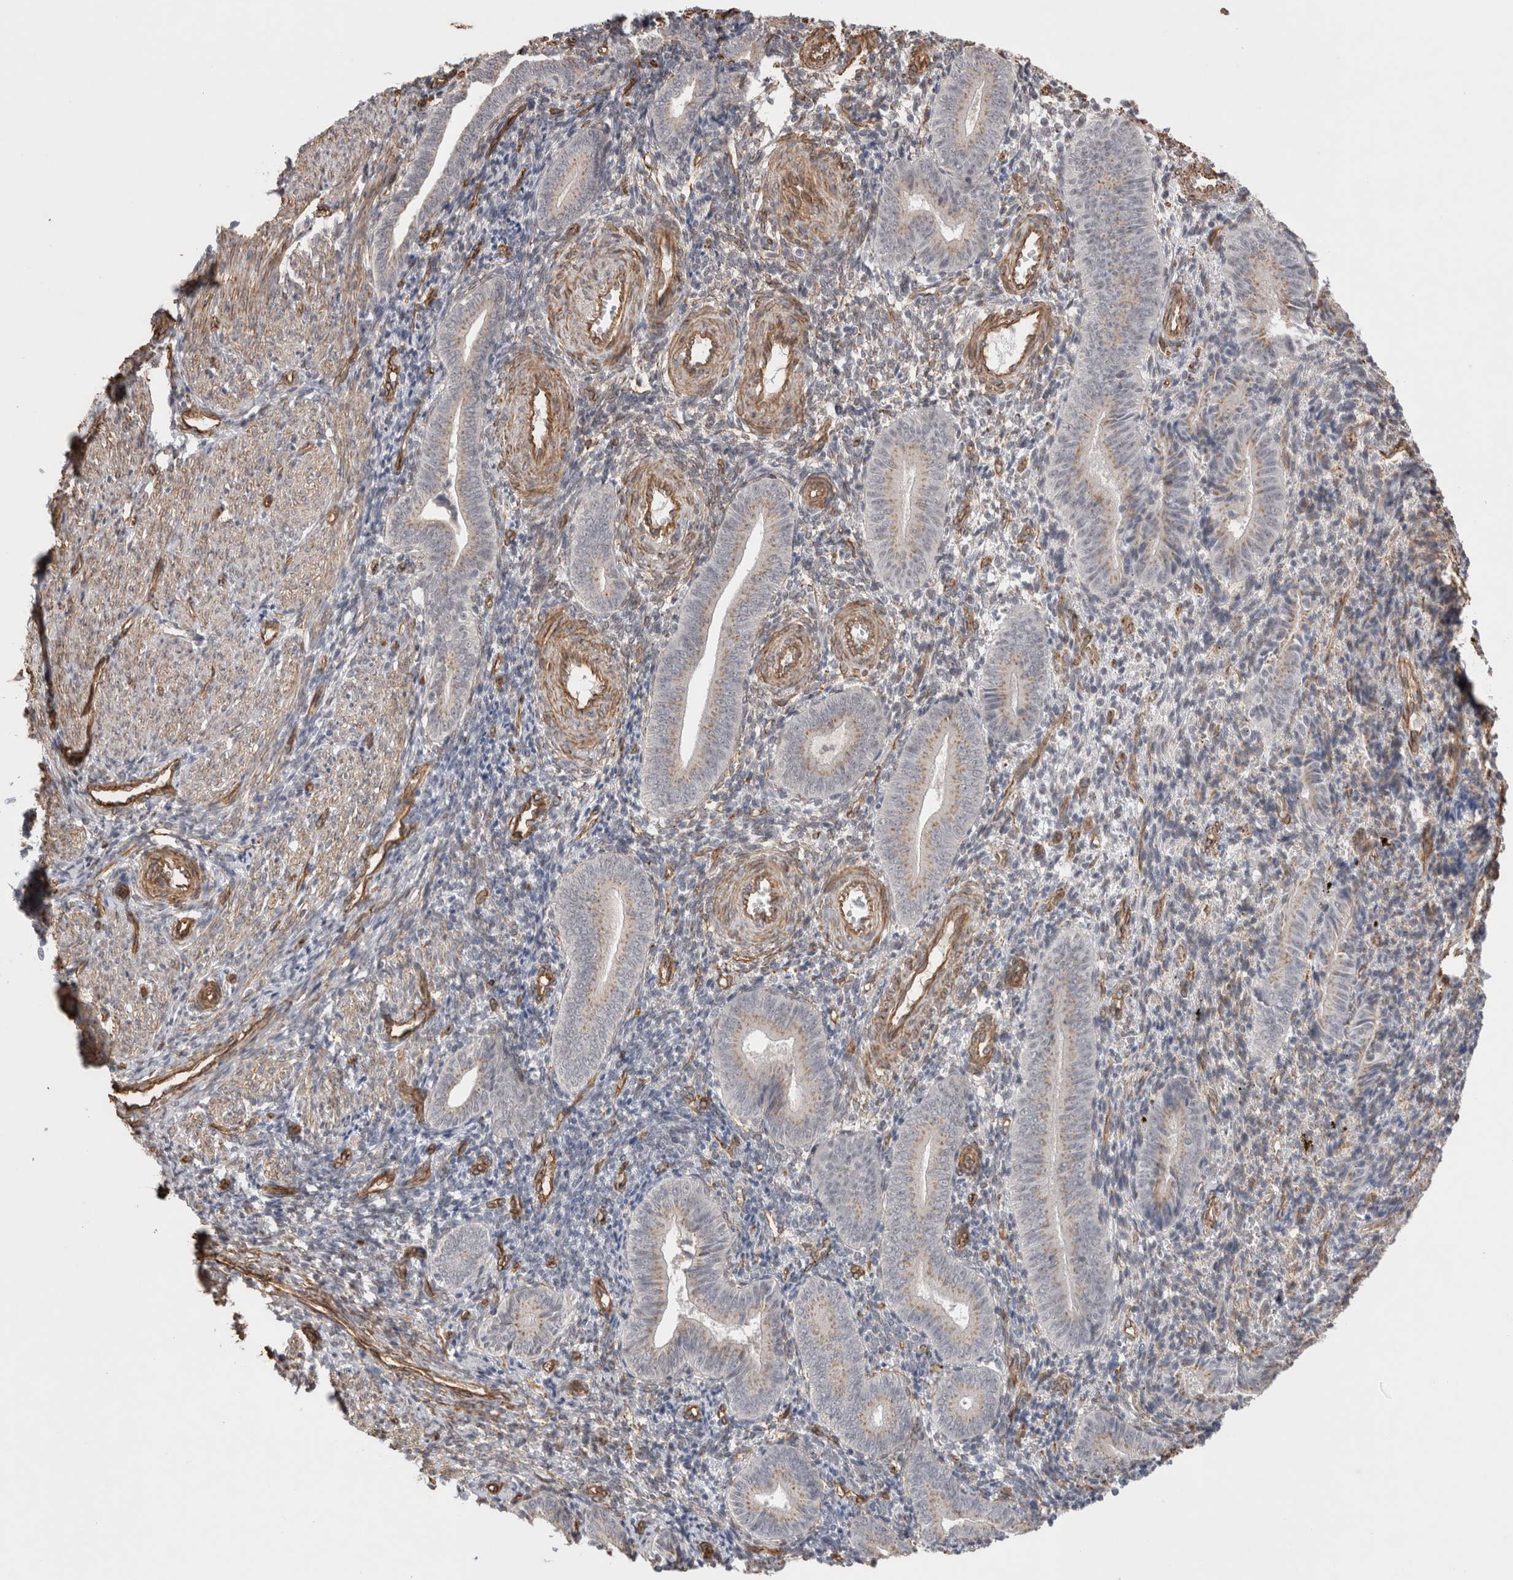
{"staining": {"intensity": "negative", "quantity": "none", "location": "none"}, "tissue": "endometrium", "cell_type": "Cells in endometrial stroma", "image_type": "normal", "snomed": [{"axis": "morphology", "description": "Normal tissue, NOS"}, {"axis": "topography", "description": "Uterus"}, {"axis": "topography", "description": "Endometrium"}], "caption": "Immunohistochemistry histopathology image of unremarkable endometrium: human endometrium stained with DAB reveals no significant protein expression in cells in endometrial stroma. Nuclei are stained in blue.", "gene": "CAAP1", "patient": {"sex": "female", "age": 33}}